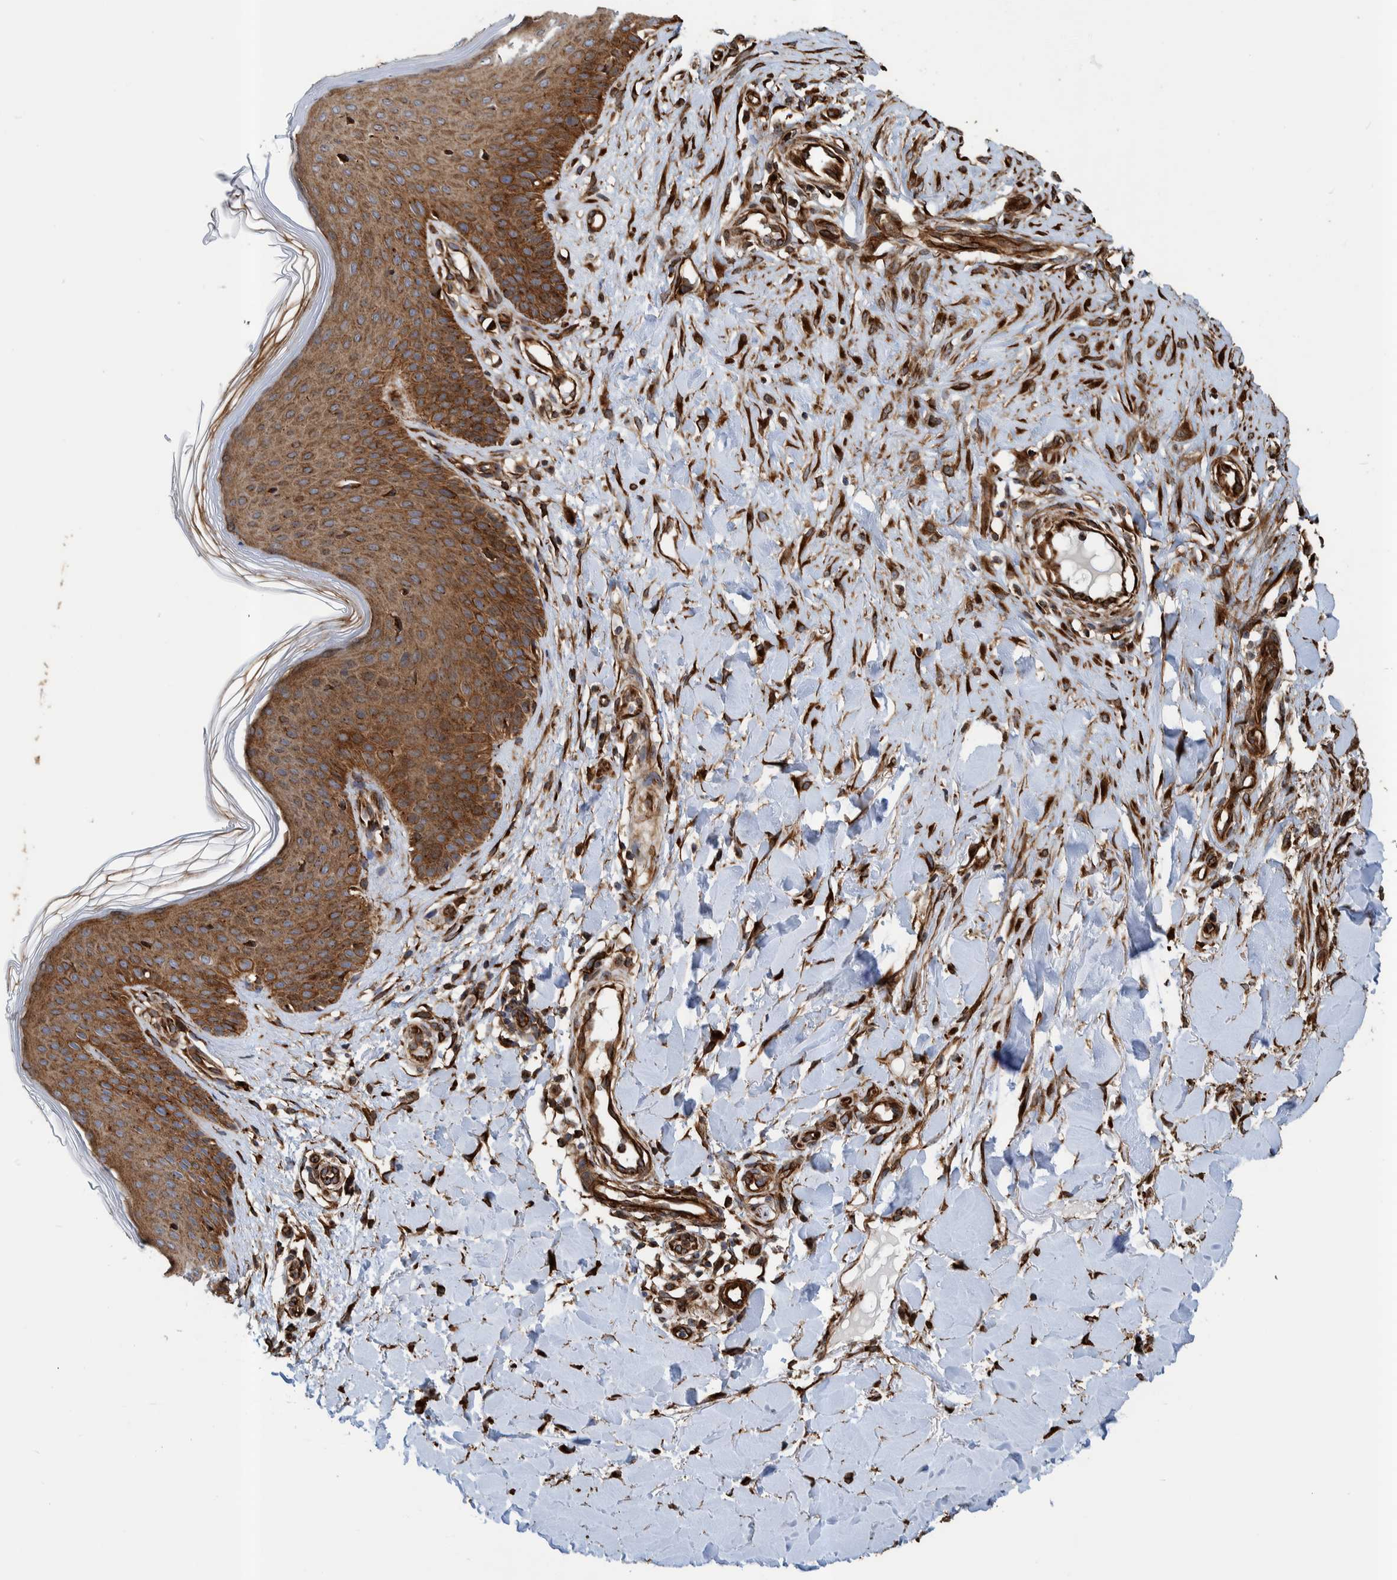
{"staining": {"intensity": "strong", "quantity": ">75%", "location": "cytoplasmic/membranous"}, "tissue": "skin", "cell_type": "Fibroblasts", "image_type": "normal", "snomed": [{"axis": "morphology", "description": "Normal tissue, NOS"}, {"axis": "topography", "description": "Skin"}], "caption": "This is an image of immunohistochemistry (IHC) staining of unremarkable skin, which shows strong positivity in the cytoplasmic/membranous of fibroblasts.", "gene": "CCDC57", "patient": {"sex": "male", "age": 41}}